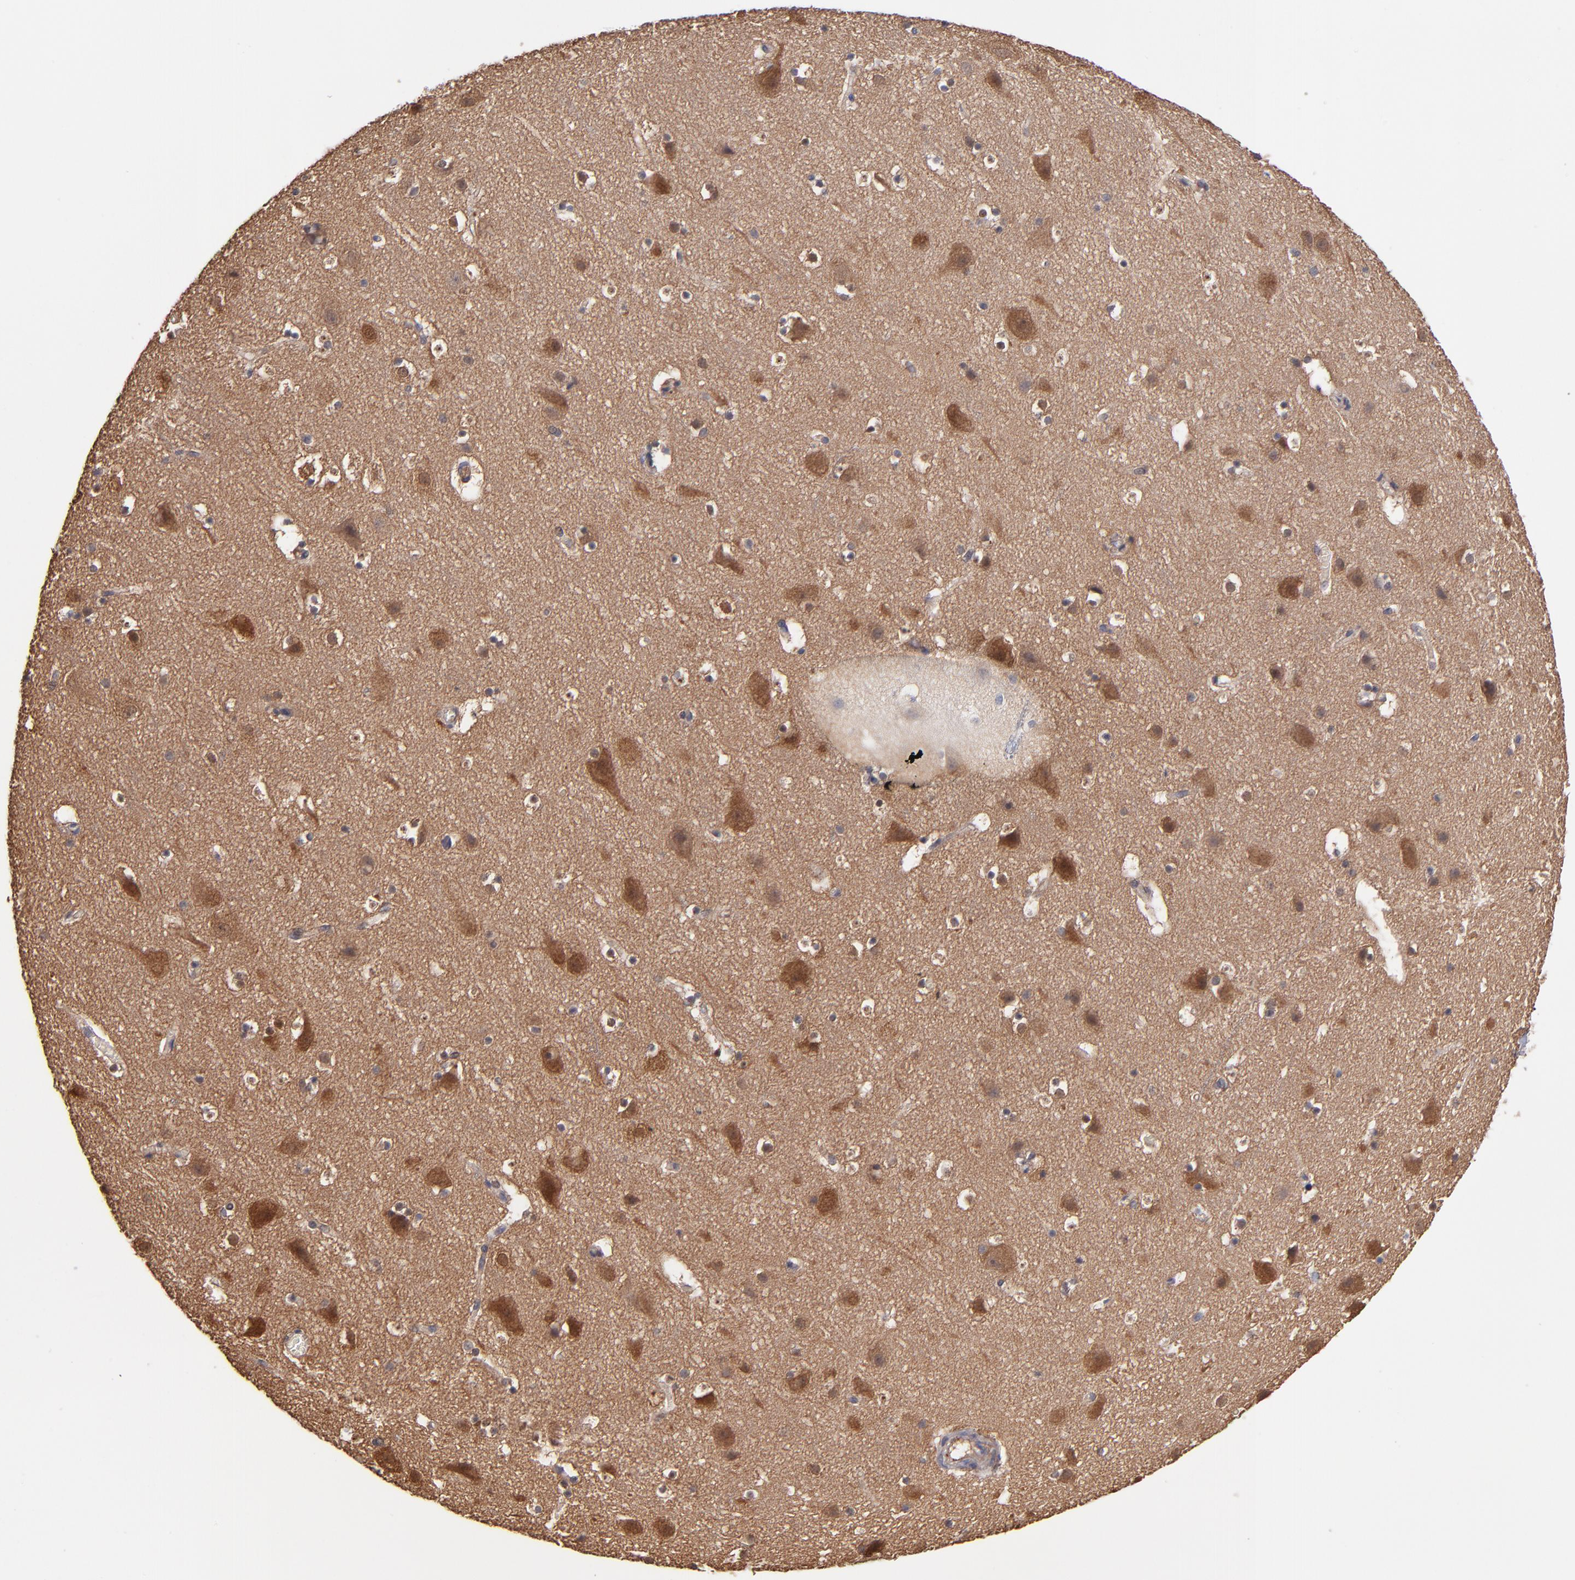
{"staining": {"intensity": "weak", "quantity": "25%-75%", "location": "cytoplasmic/membranous"}, "tissue": "cerebral cortex", "cell_type": "Endothelial cells", "image_type": "normal", "snomed": [{"axis": "morphology", "description": "Normal tissue, NOS"}, {"axis": "topography", "description": "Cerebral cortex"}], "caption": "A histopathology image showing weak cytoplasmic/membranous staining in approximately 25%-75% of endothelial cells in normal cerebral cortex, as visualized by brown immunohistochemical staining.", "gene": "GMFB", "patient": {"sex": "male", "age": 45}}